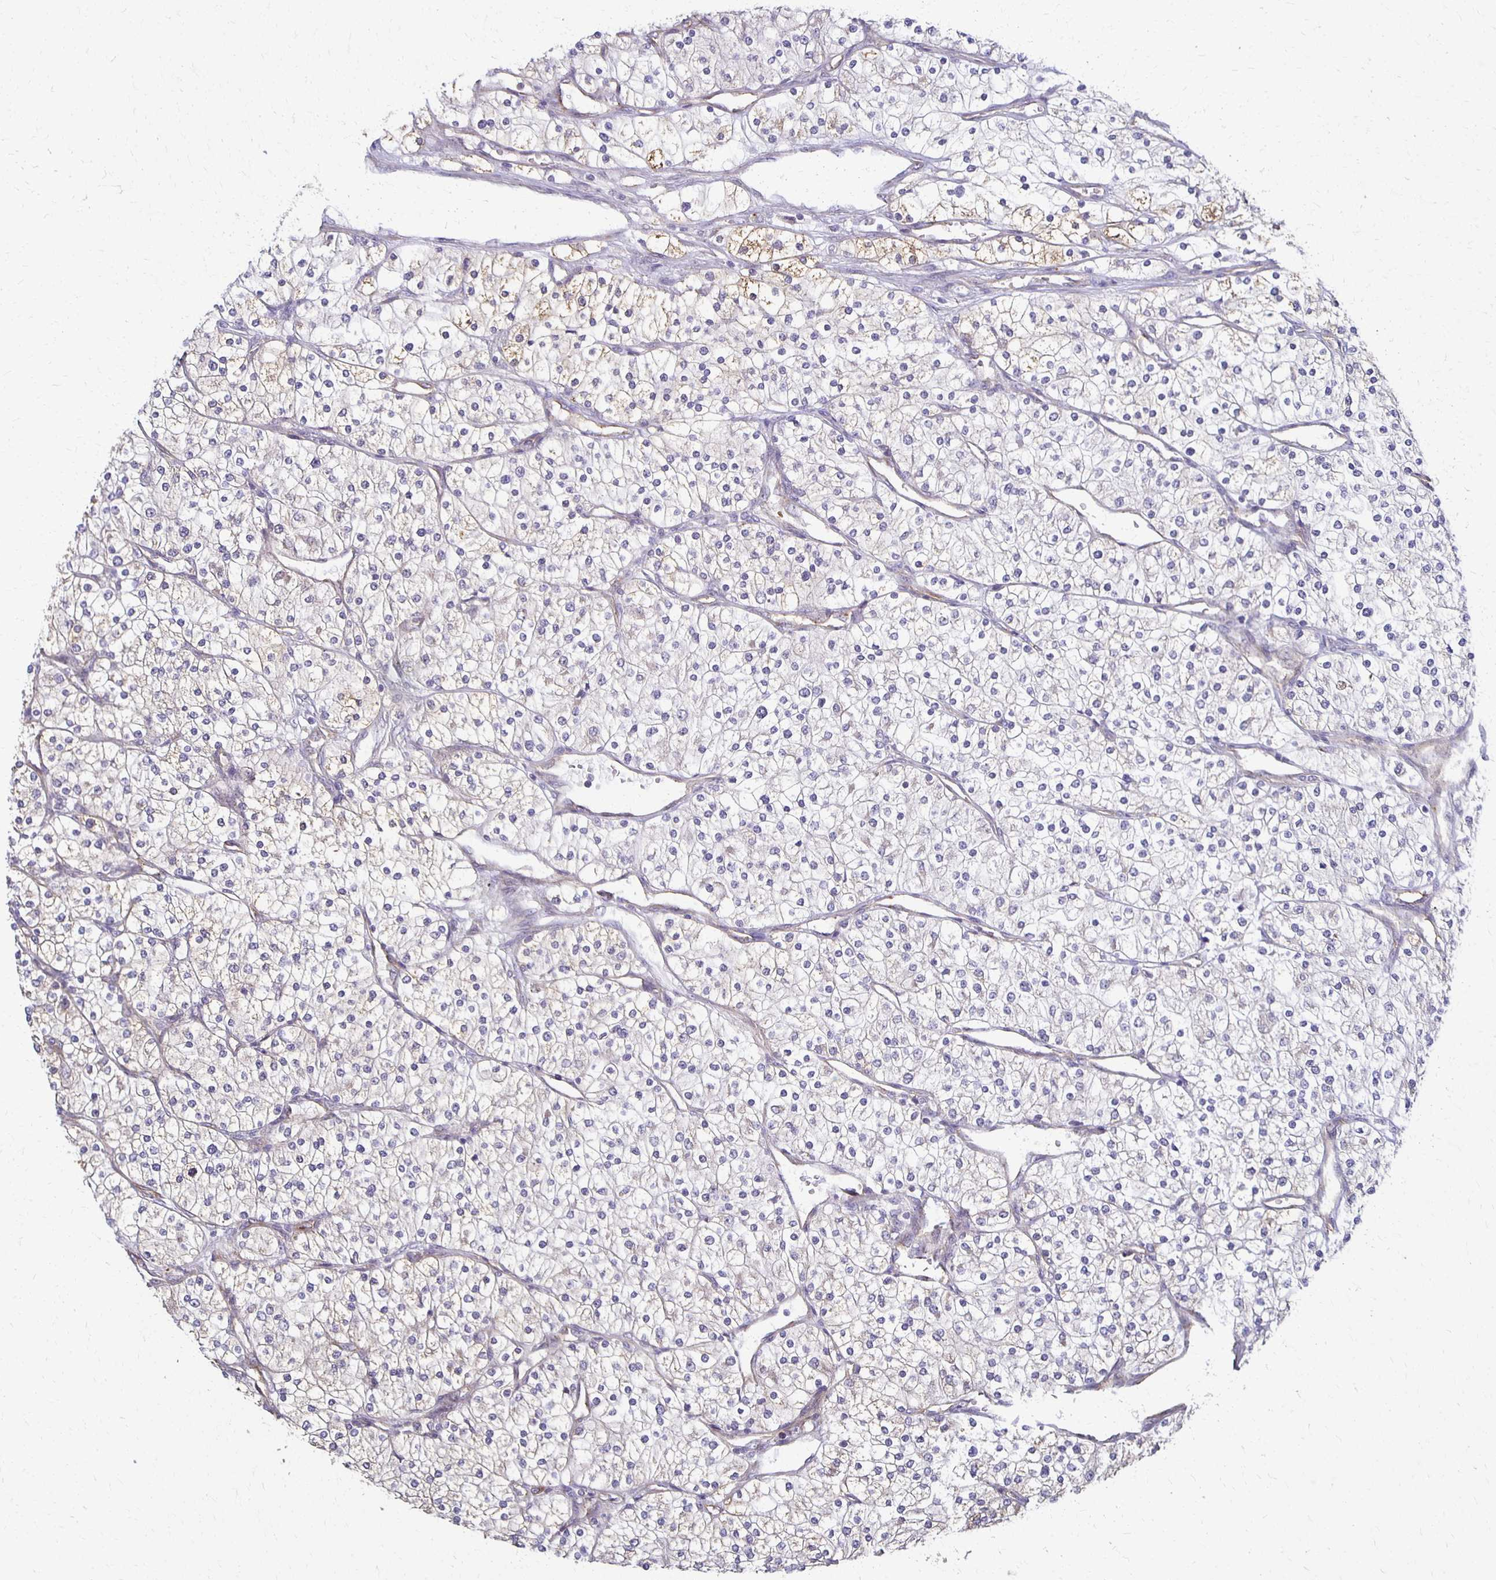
{"staining": {"intensity": "weak", "quantity": "<25%", "location": "cytoplasmic/membranous"}, "tissue": "renal cancer", "cell_type": "Tumor cells", "image_type": "cancer", "snomed": [{"axis": "morphology", "description": "Adenocarcinoma, NOS"}, {"axis": "topography", "description": "Kidney"}], "caption": "Immunohistochemical staining of renal cancer shows no significant staining in tumor cells.", "gene": "GPX4", "patient": {"sex": "male", "age": 80}}